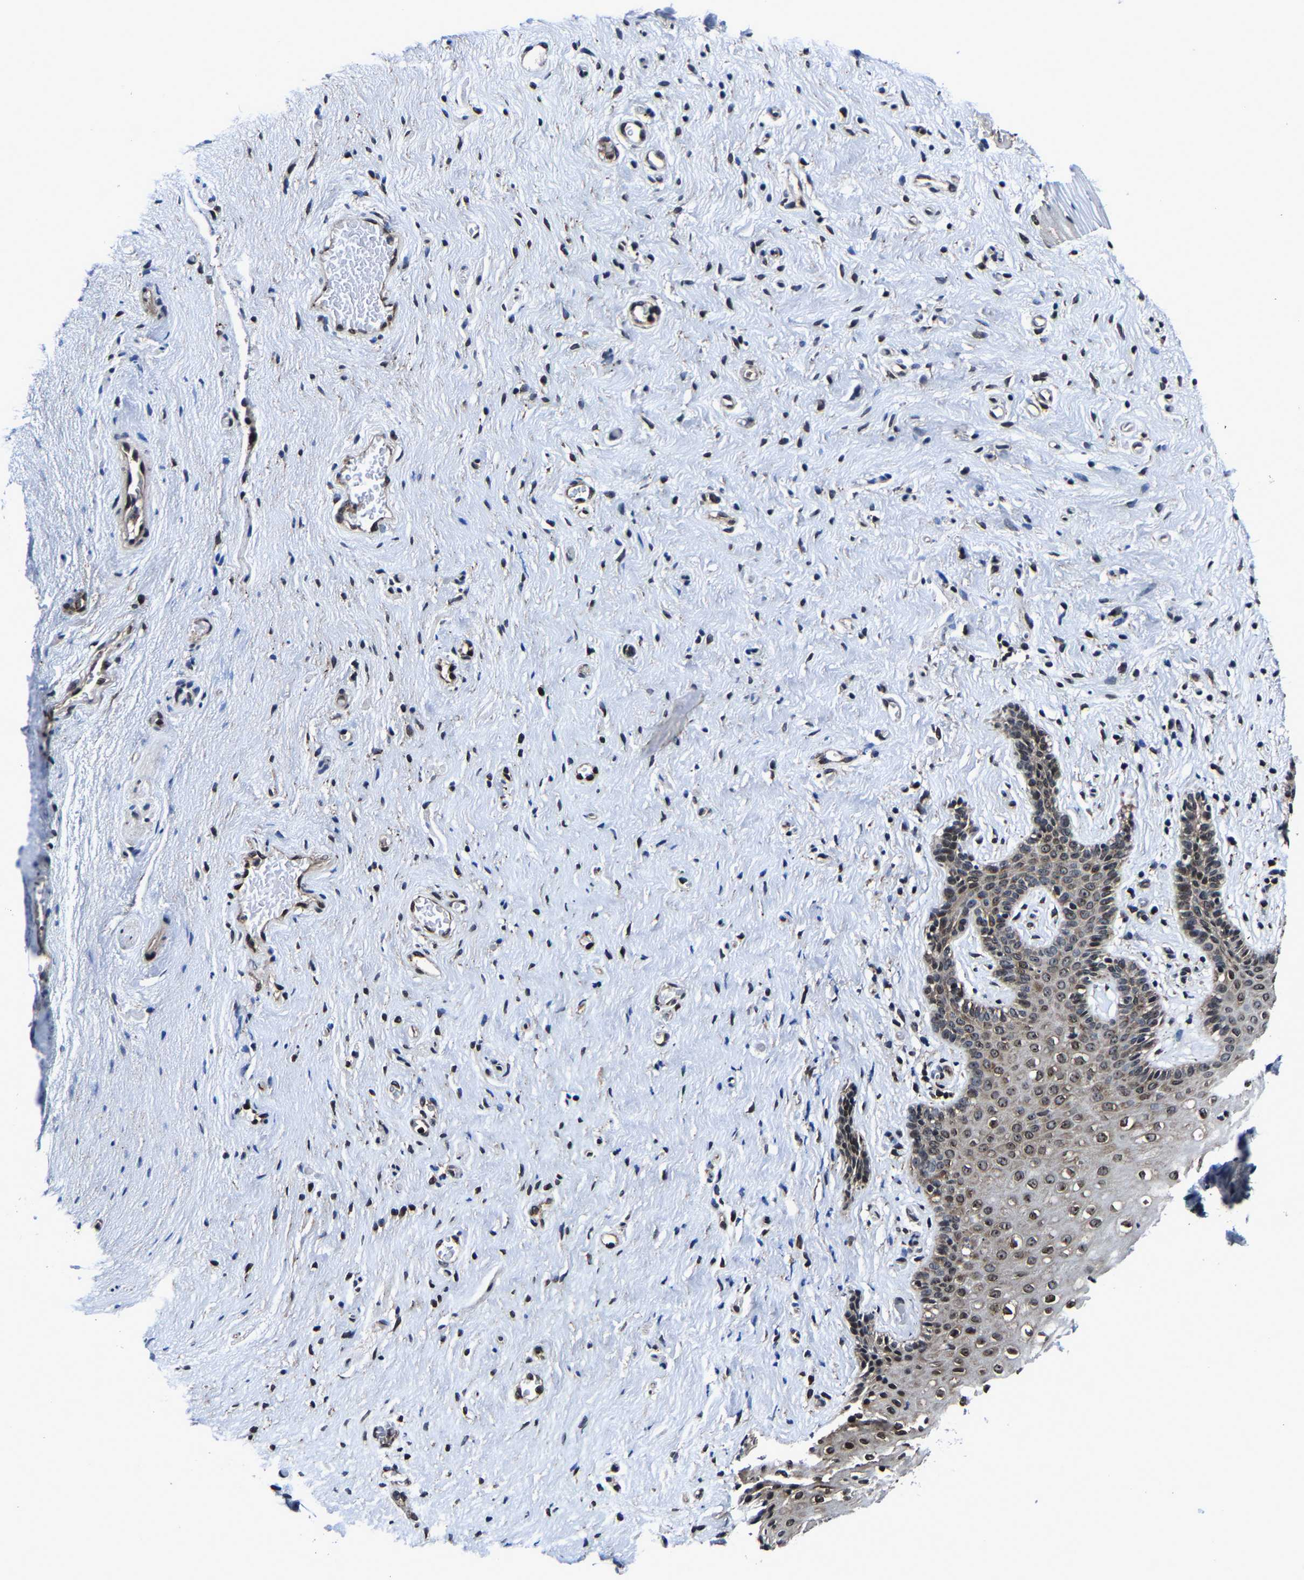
{"staining": {"intensity": "moderate", "quantity": ">75%", "location": "cytoplasmic/membranous,nuclear"}, "tissue": "vagina", "cell_type": "Squamous epithelial cells", "image_type": "normal", "snomed": [{"axis": "morphology", "description": "Normal tissue, NOS"}, {"axis": "topography", "description": "Vagina"}], "caption": "Human vagina stained with a brown dye shows moderate cytoplasmic/membranous,nuclear positive positivity in about >75% of squamous epithelial cells.", "gene": "ZCCHC7", "patient": {"sex": "female", "age": 44}}